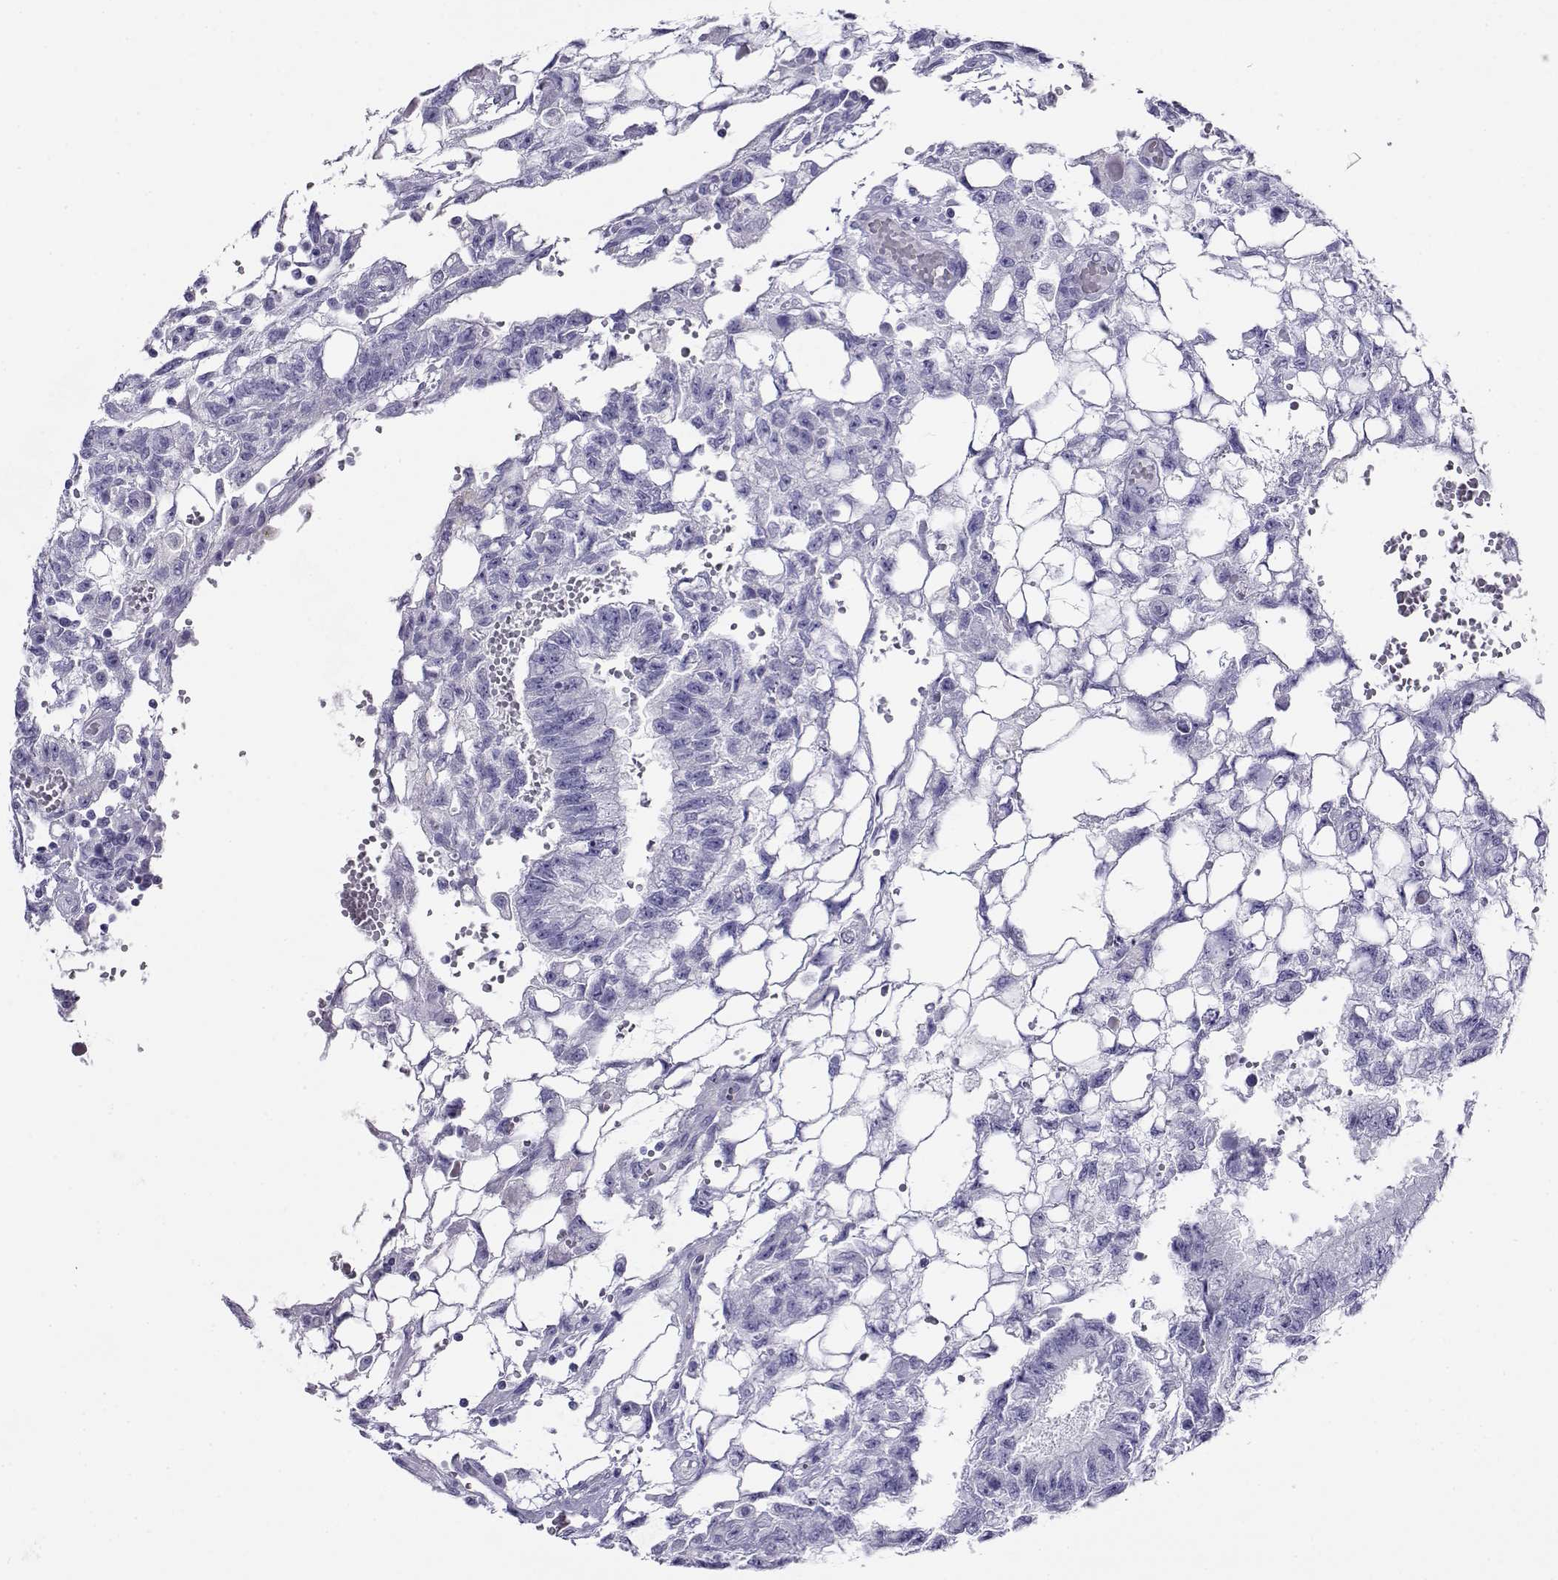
{"staining": {"intensity": "negative", "quantity": "none", "location": "none"}, "tissue": "testis cancer", "cell_type": "Tumor cells", "image_type": "cancer", "snomed": [{"axis": "morphology", "description": "Carcinoma, Embryonal, NOS"}, {"axis": "topography", "description": "Testis"}], "caption": "Tumor cells show no significant positivity in testis cancer (embryonal carcinoma). (DAB immunohistochemistry, high magnification).", "gene": "CABS1", "patient": {"sex": "male", "age": 32}}